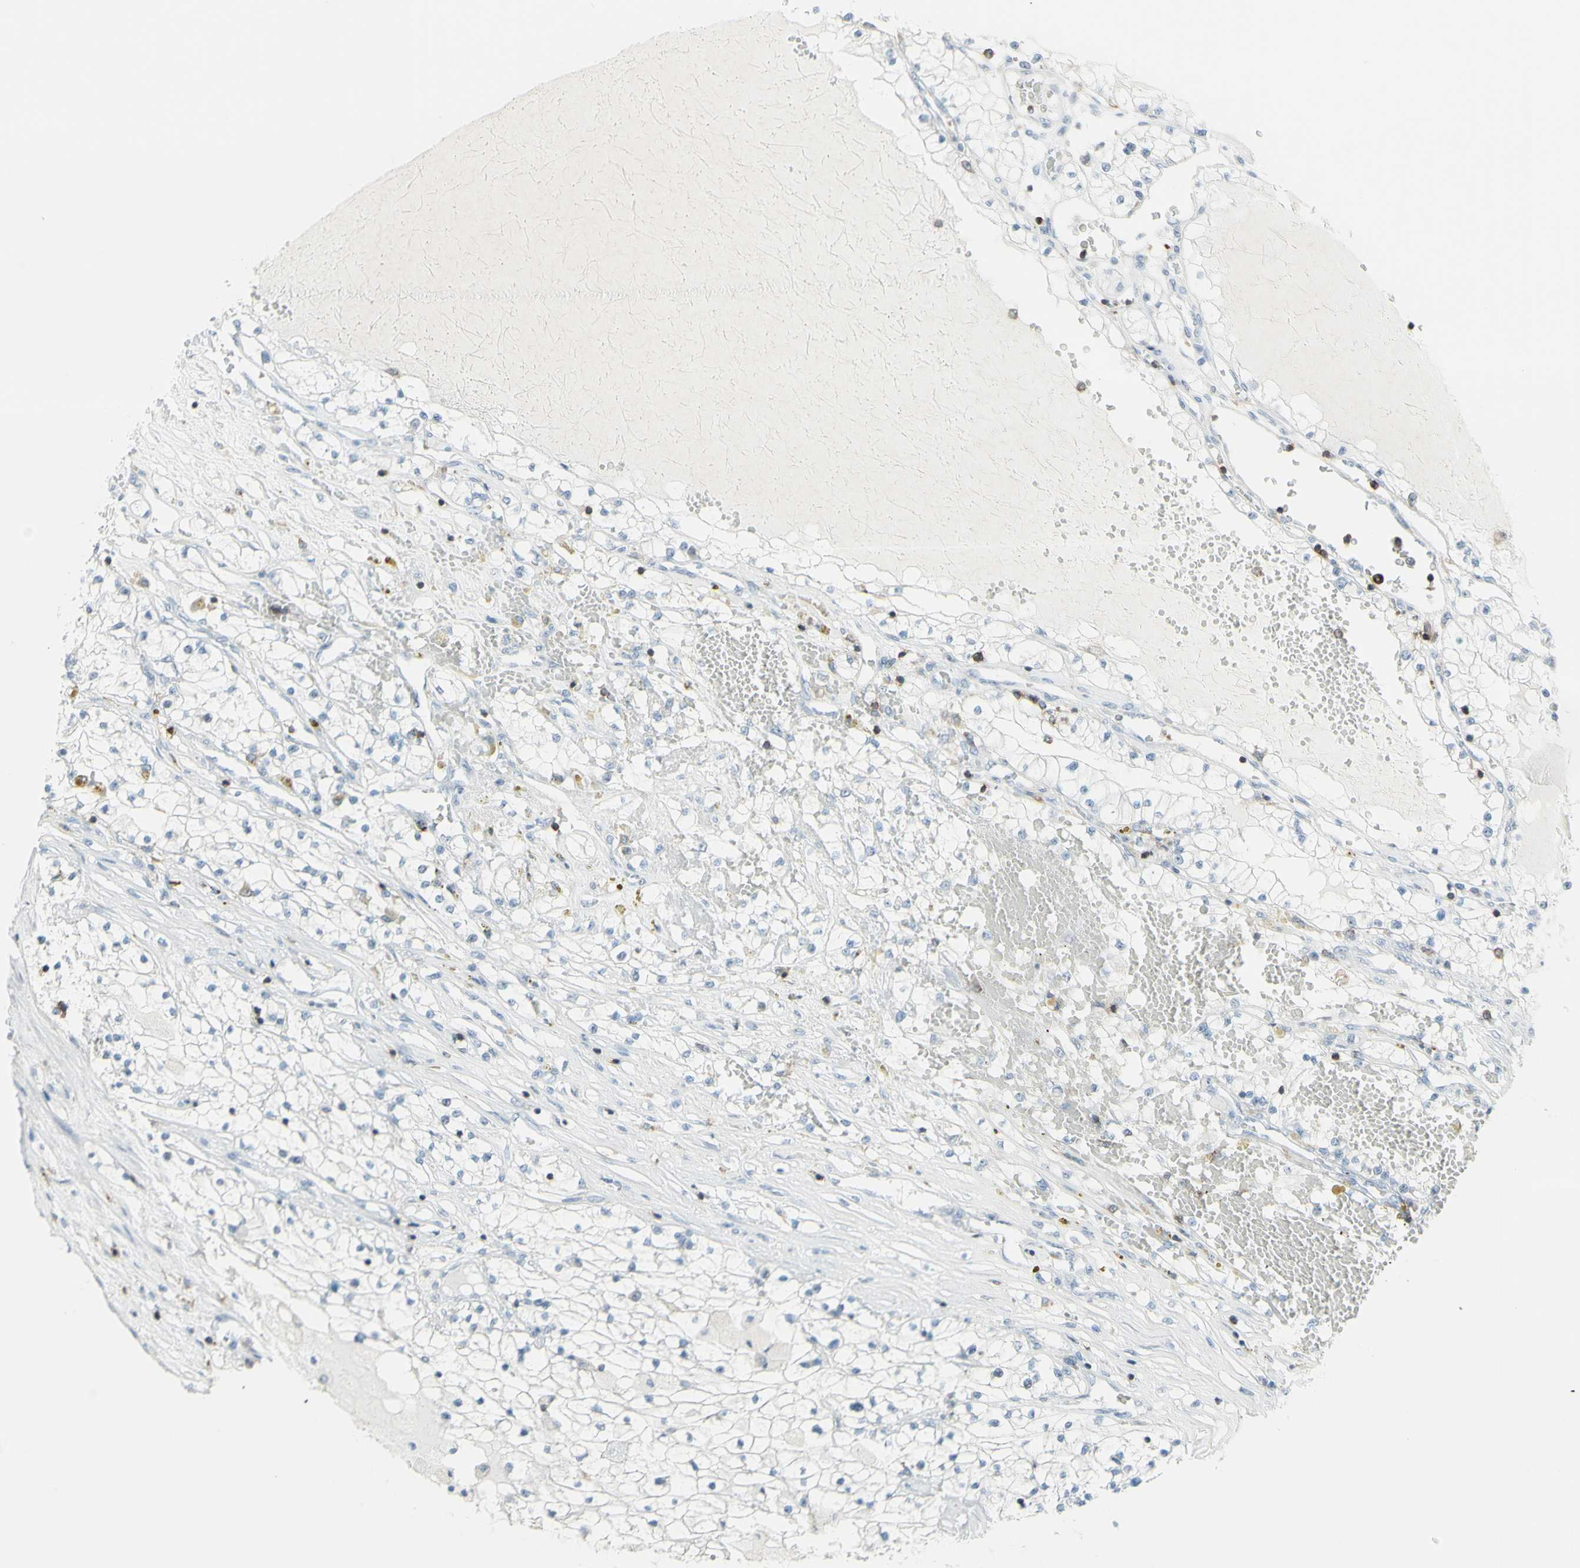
{"staining": {"intensity": "negative", "quantity": "none", "location": "none"}, "tissue": "renal cancer", "cell_type": "Tumor cells", "image_type": "cancer", "snomed": [{"axis": "morphology", "description": "Adenocarcinoma, NOS"}, {"axis": "topography", "description": "Kidney"}], "caption": "Renal cancer (adenocarcinoma) was stained to show a protein in brown. There is no significant staining in tumor cells.", "gene": "NRG1", "patient": {"sex": "male", "age": 68}}